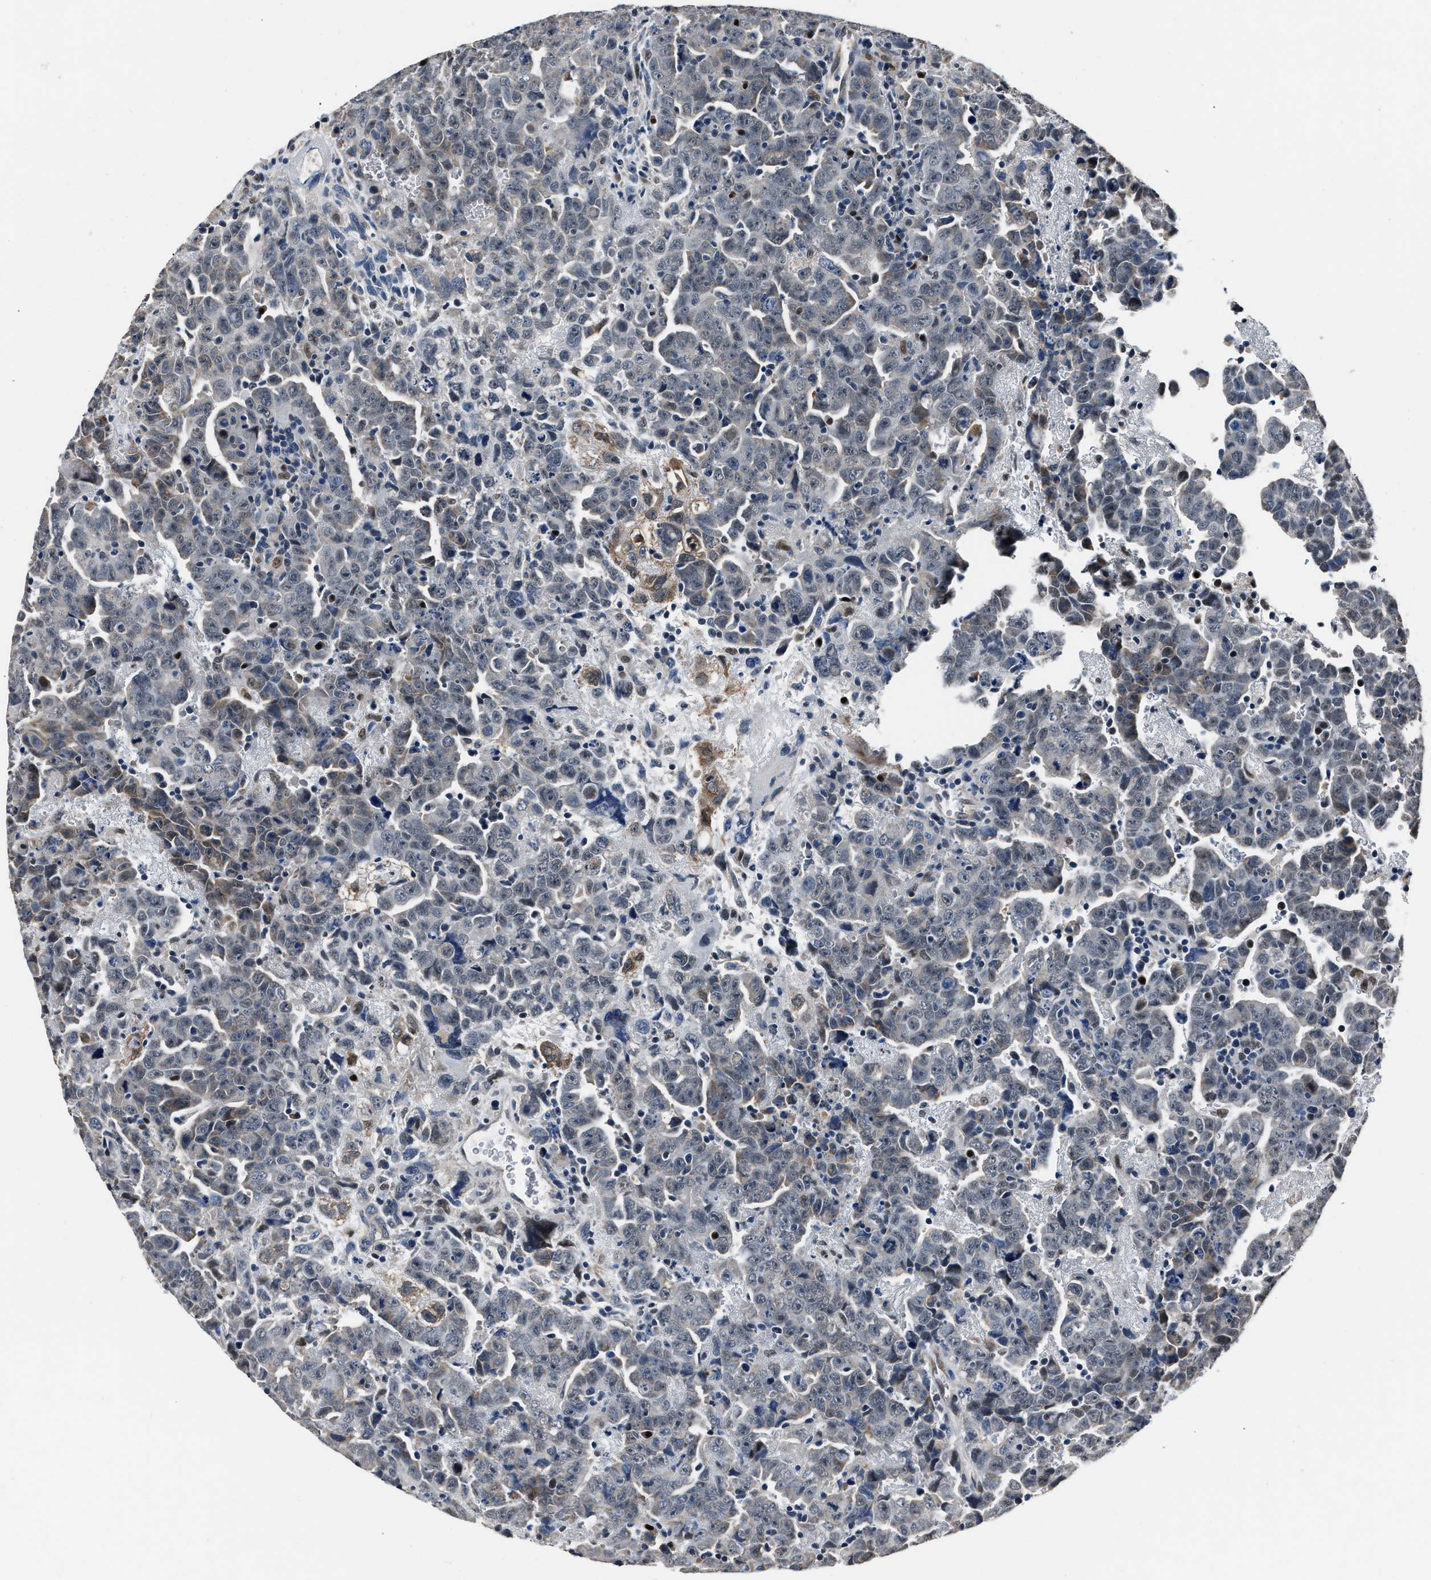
{"staining": {"intensity": "weak", "quantity": "25%-75%", "location": "cytoplasmic/membranous"}, "tissue": "testis cancer", "cell_type": "Tumor cells", "image_type": "cancer", "snomed": [{"axis": "morphology", "description": "Carcinoma, Embryonal, NOS"}, {"axis": "topography", "description": "Testis"}], "caption": "A histopathology image of testis cancer stained for a protein displays weak cytoplasmic/membranous brown staining in tumor cells.", "gene": "NSUN5", "patient": {"sex": "male", "age": 28}}